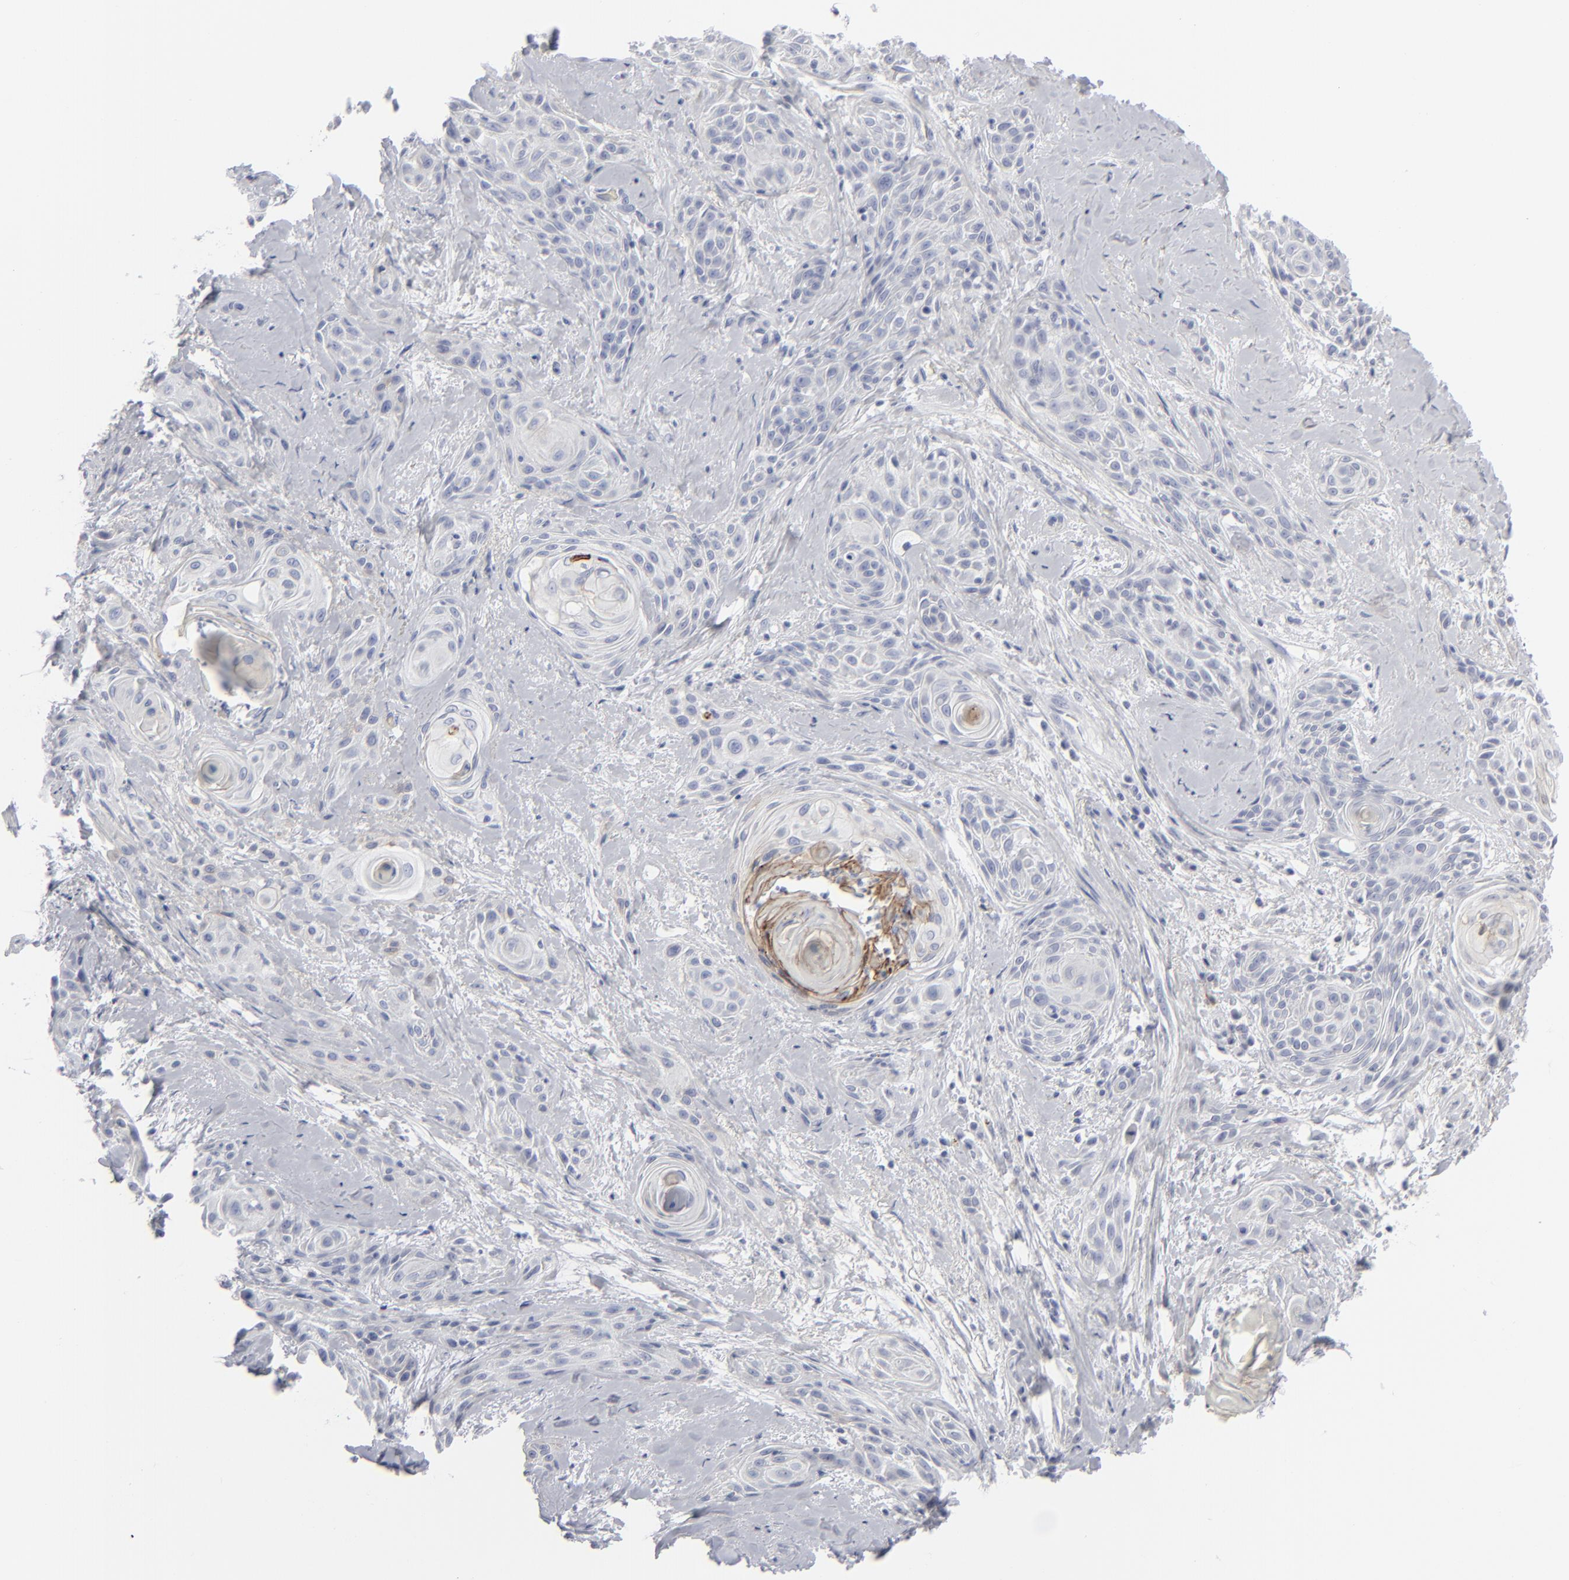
{"staining": {"intensity": "negative", "quantity": "none", "location": "none"}, "tissue": "skin cancer", "cell_type": "Tumor cells", "image_type": "cancer", "snomed": [{"axis": "morphology", "description": "Squamous cell carcinoma, NOS"}, {"axis": "topography", "description": "Skin"}, {"axis": "topography", "description": "Anal"}], "caption": "DAB immunohistochemical staining of human squamous cell carcinoma (skin) exhibits no significant positivity in tumor cells.", "gene": "MSLN", "patient": {"sex": "male", "age": 64}}